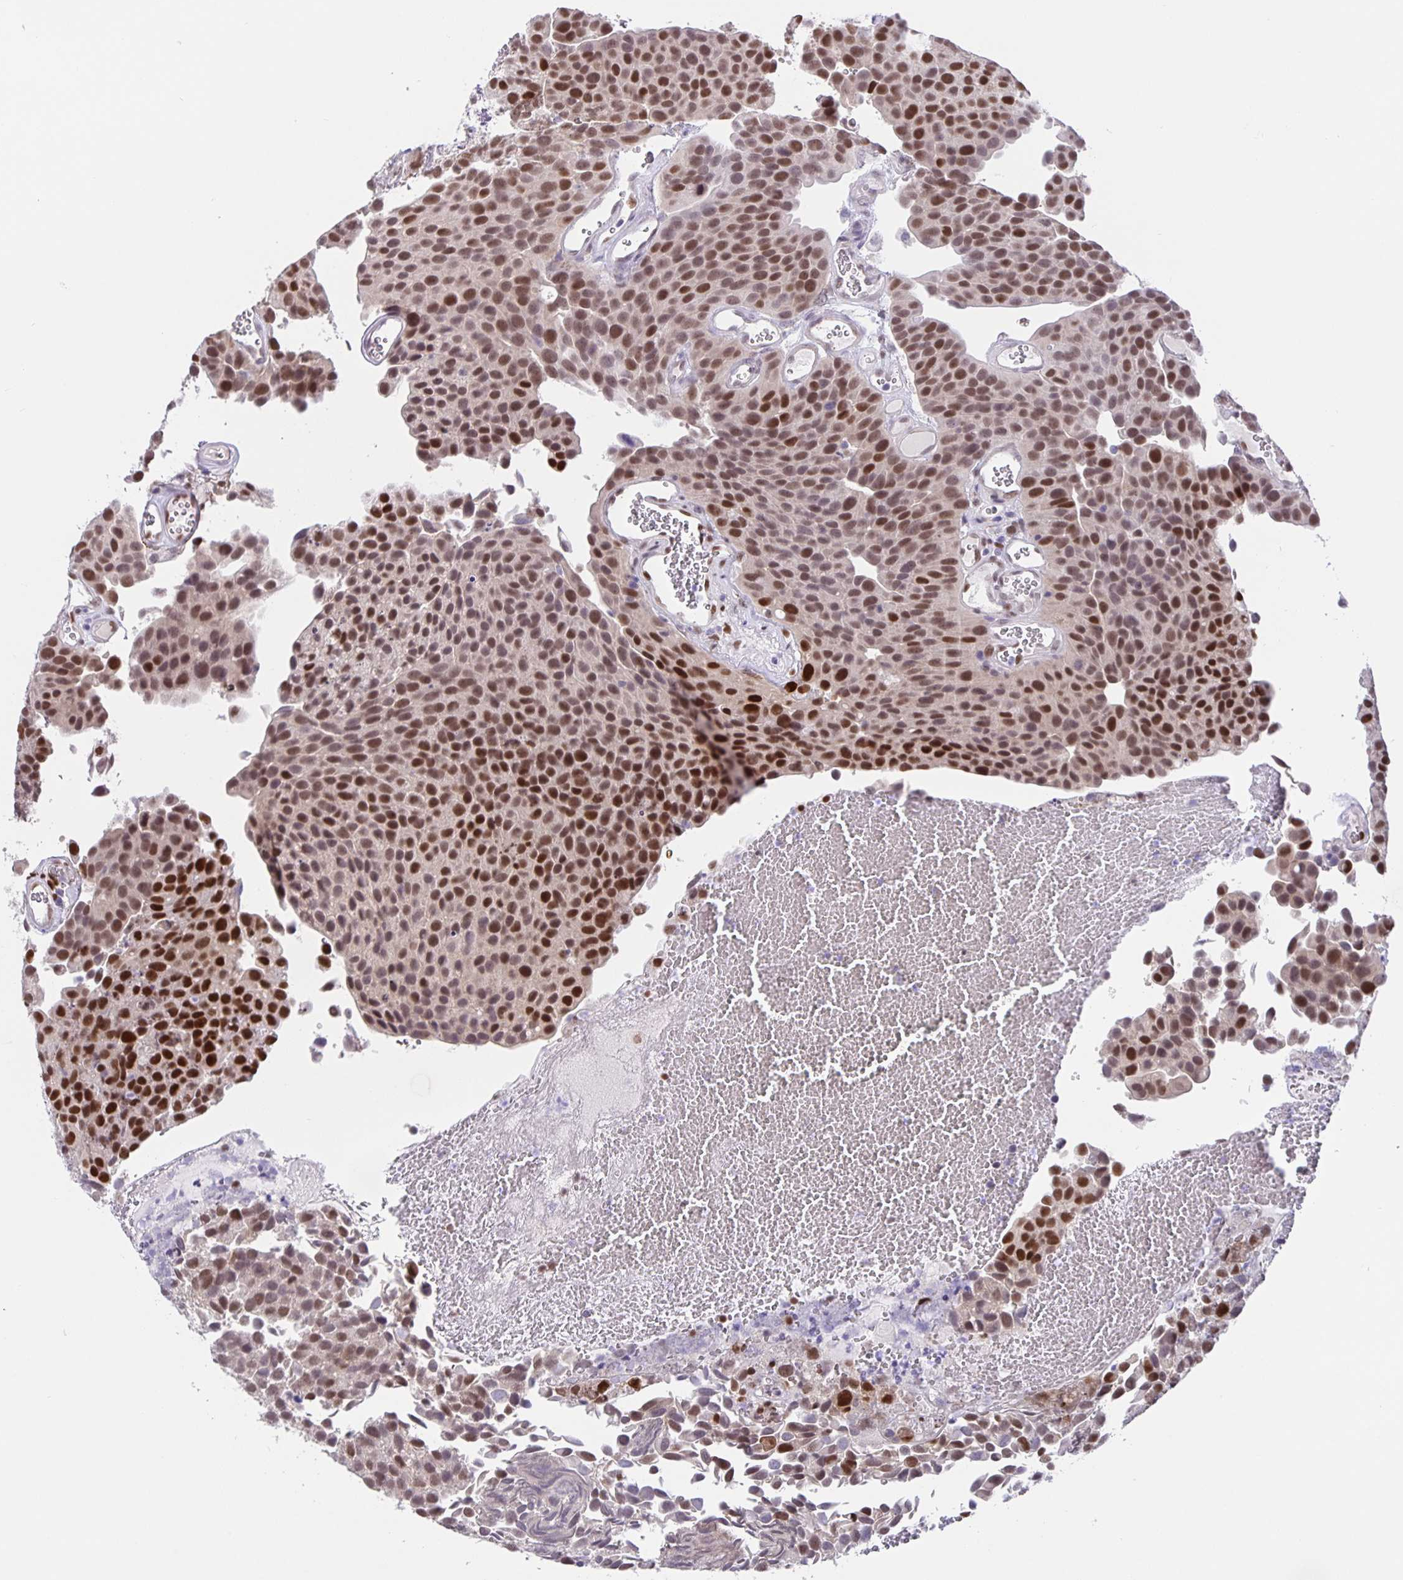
{"staining": {"intensity": "moderate", "quantity": ">75%", "location": "nuclear"}, "tissue": "urothelial cancer", "cell_type": "Tumor cells", "image_type": "cancer", "snomed": [{"axis": "morphology", "description": "Urothelial carcinoma, Low grade"}, {"axis": "topography", "description": "Urinary bladder"}], "caption": "This is a histology image of immunohistochemistry staining of urothelial cancer, which shows moderate staining in the nuclear of tumor cells.", "gene": "FOSL2", "patient": {"sex": "female", "age": 69}}